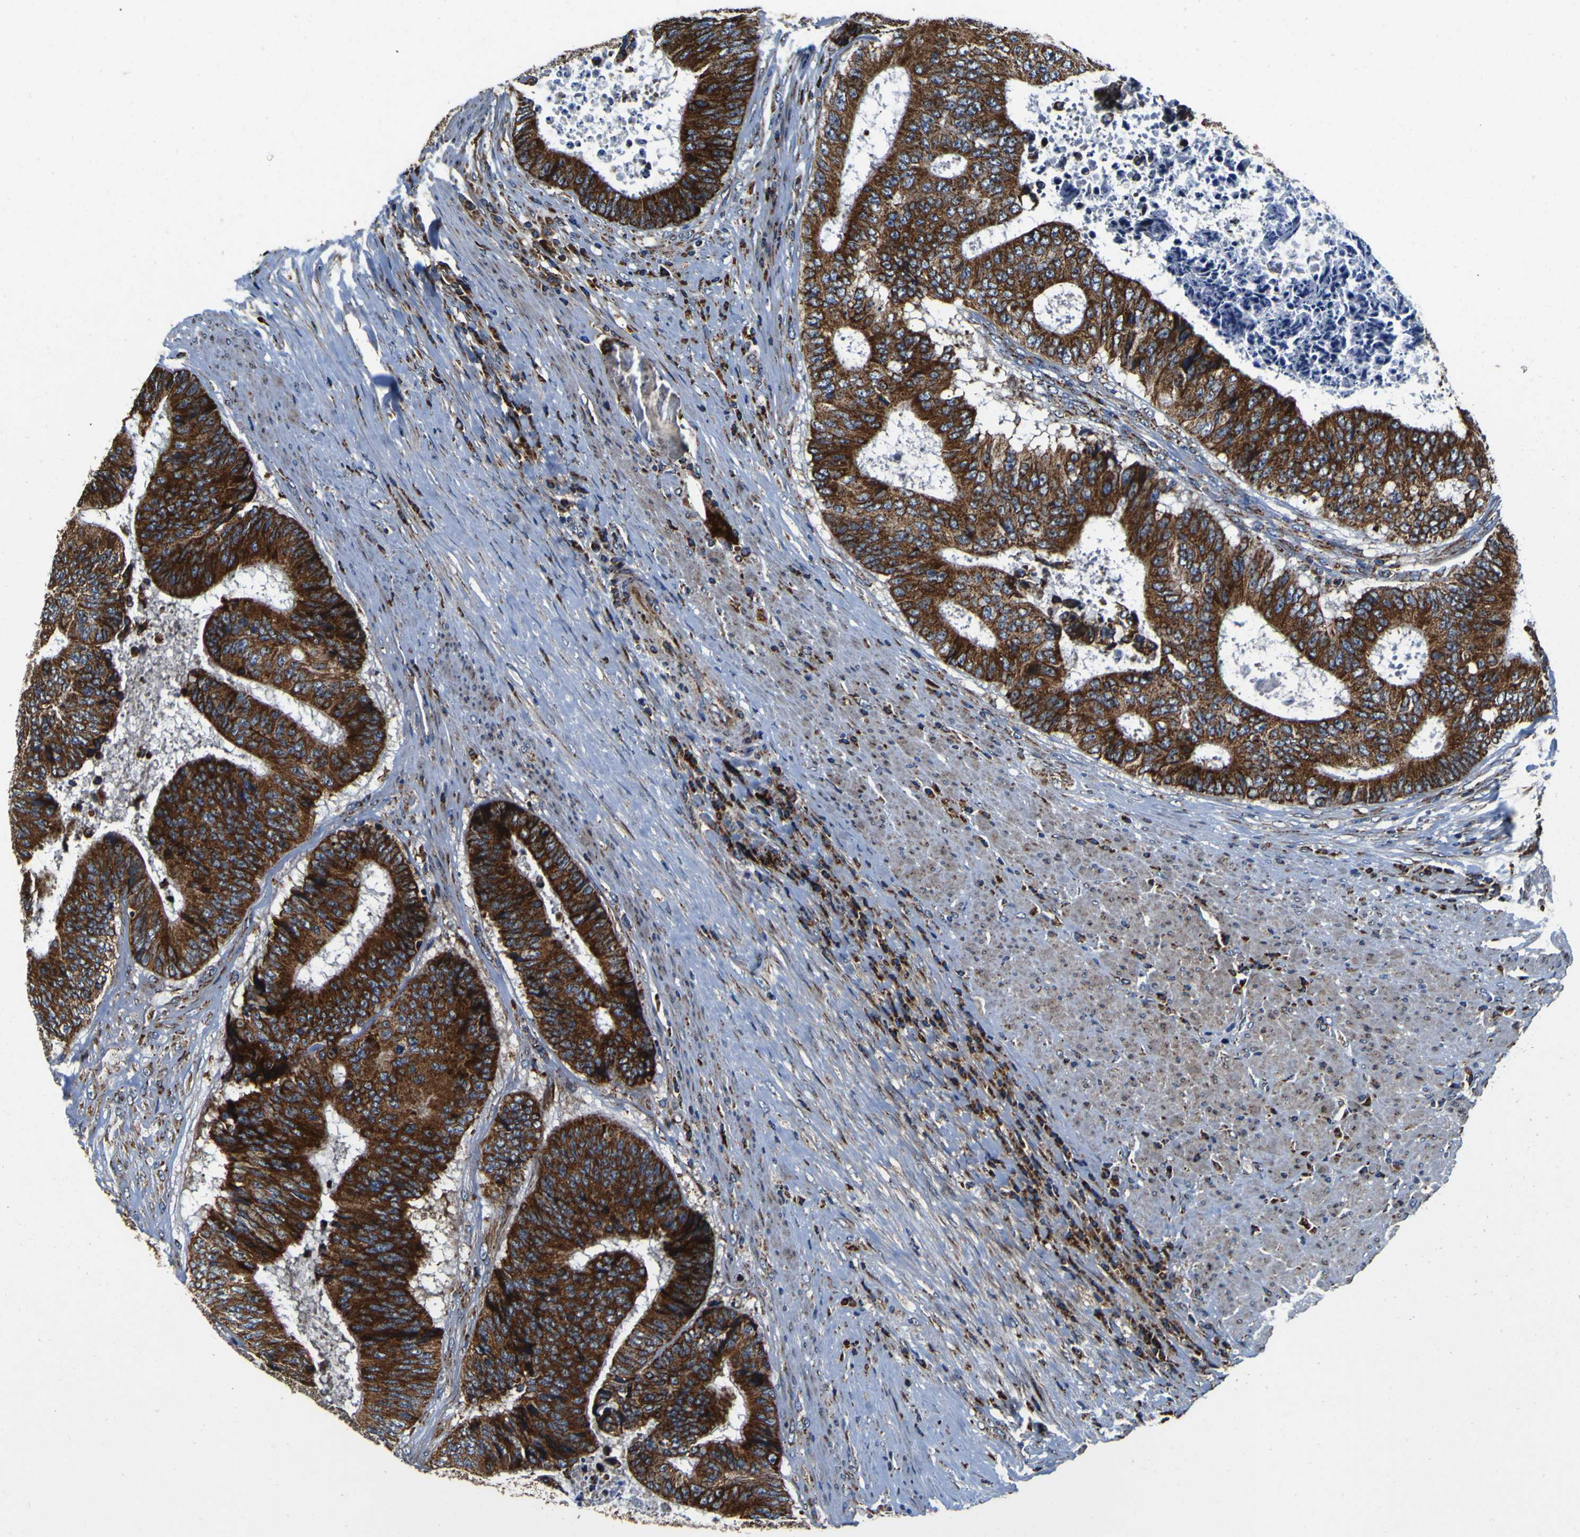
{"staining": {"intensity": "strong", "quantity": ">75%", "location": "cytoplasmic/membranous"}, "tissue": "colorectal cancer", "cell_type": "Tumor cells", "image_type": "cancer", "snomed": [{"axis": "morphology", "description": "Adenocarcinoma, NOS"}, {"axis": "topography", "description": "Rectum"}], "caption": "IHC micrograph of neoplastic tissue: colorectal adenocarcinoma stained using immunohistochemistry (IHC) shows high levels of strong protein expression localized specifically in the cytoplasmic/membranous of tumor cells, appearing as a cytoplasmic/membranous brown color.", "gene": "PTRH2", "patient": {"sex": "male", "age": 72}}